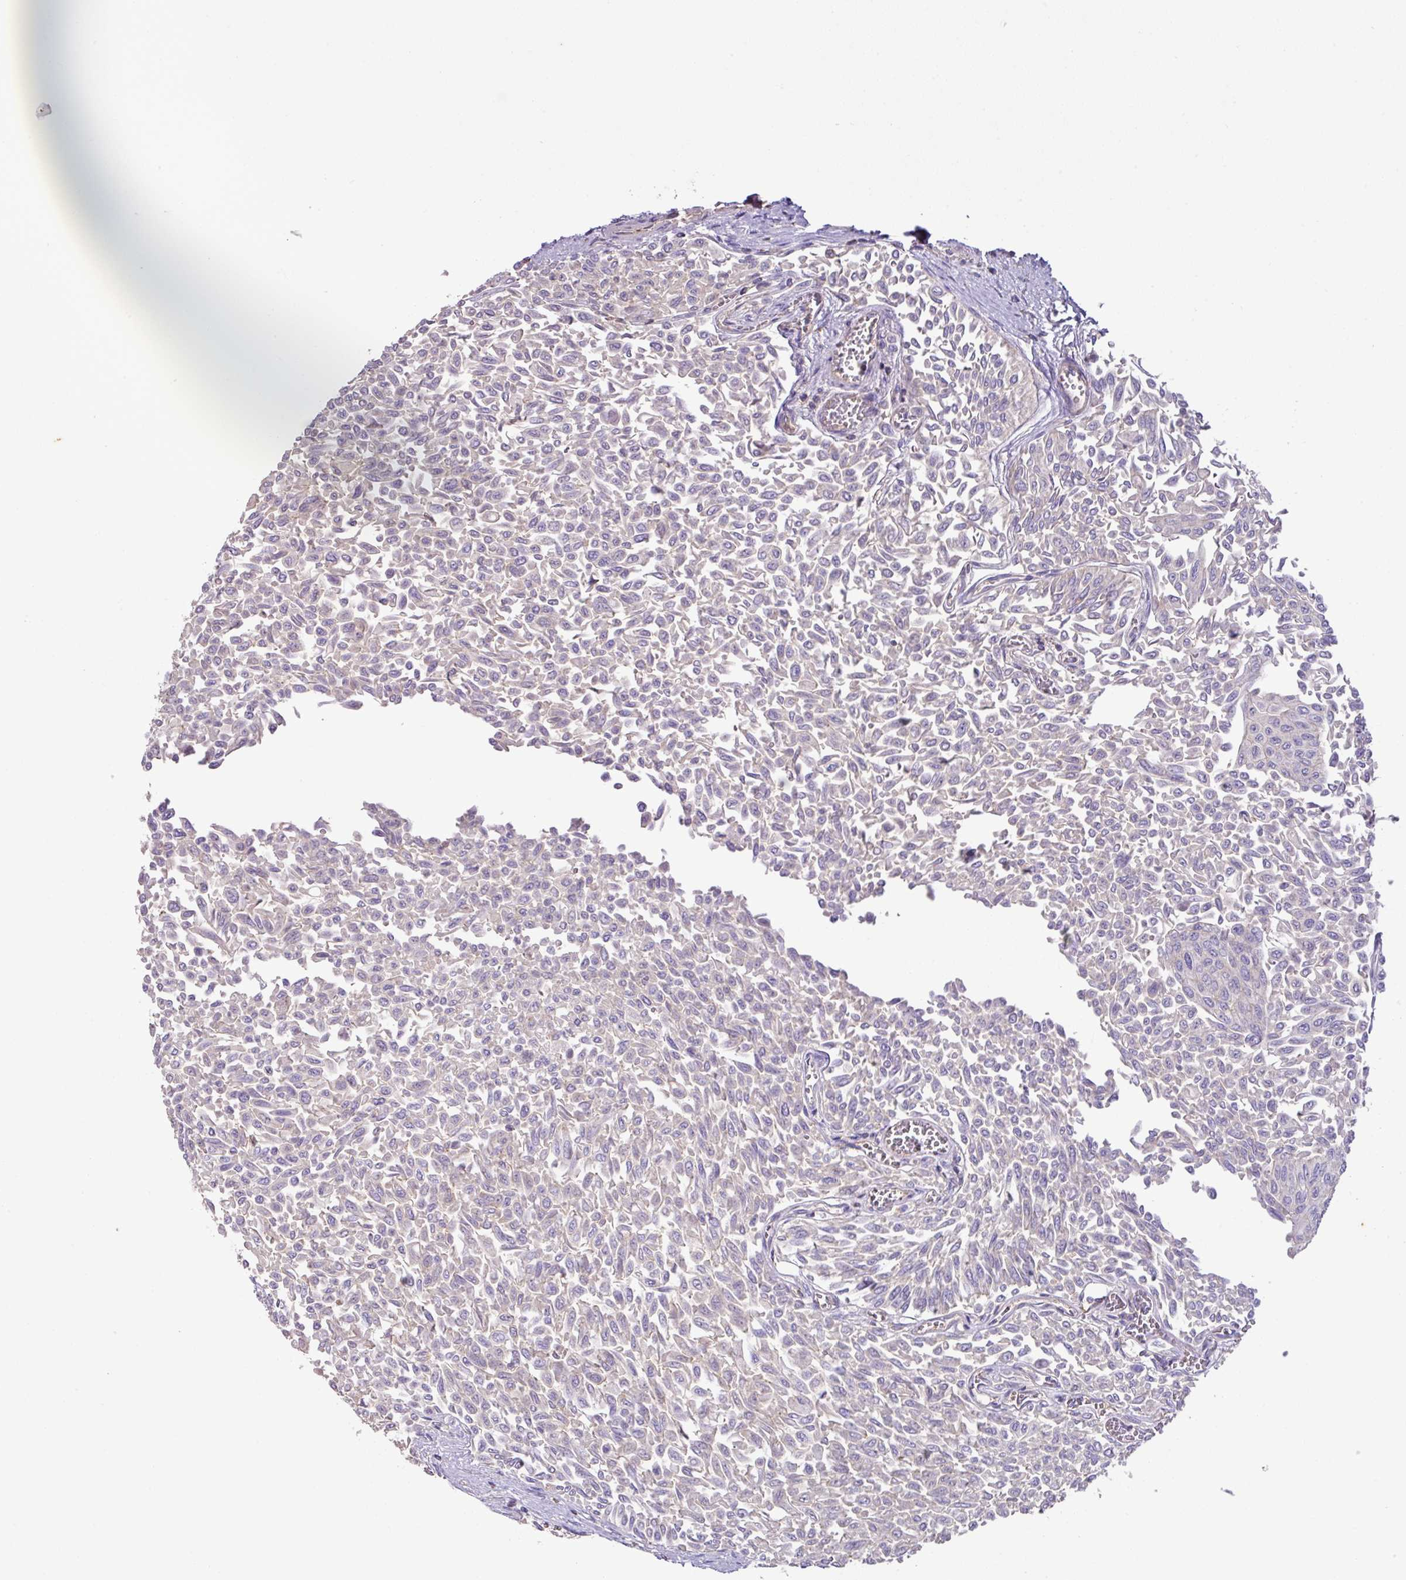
{"staining": {"intensity": "negative", "quantity": "none", "location": "none"}, "tissue": "urothelial cancer", "cell_type": "Tumor cells", "image_type": "cancer", "snomed": [{"axis": "morphology", "description": "Urothelial carcinoma, NOS"}, {"axis": "topography", "description": "Urinary bladder"}], "caption": "Tumor cells show no significant expression in urothelial cancer.", "gene": "AGR3", "patient": {"sex": "male", "age": 59}}